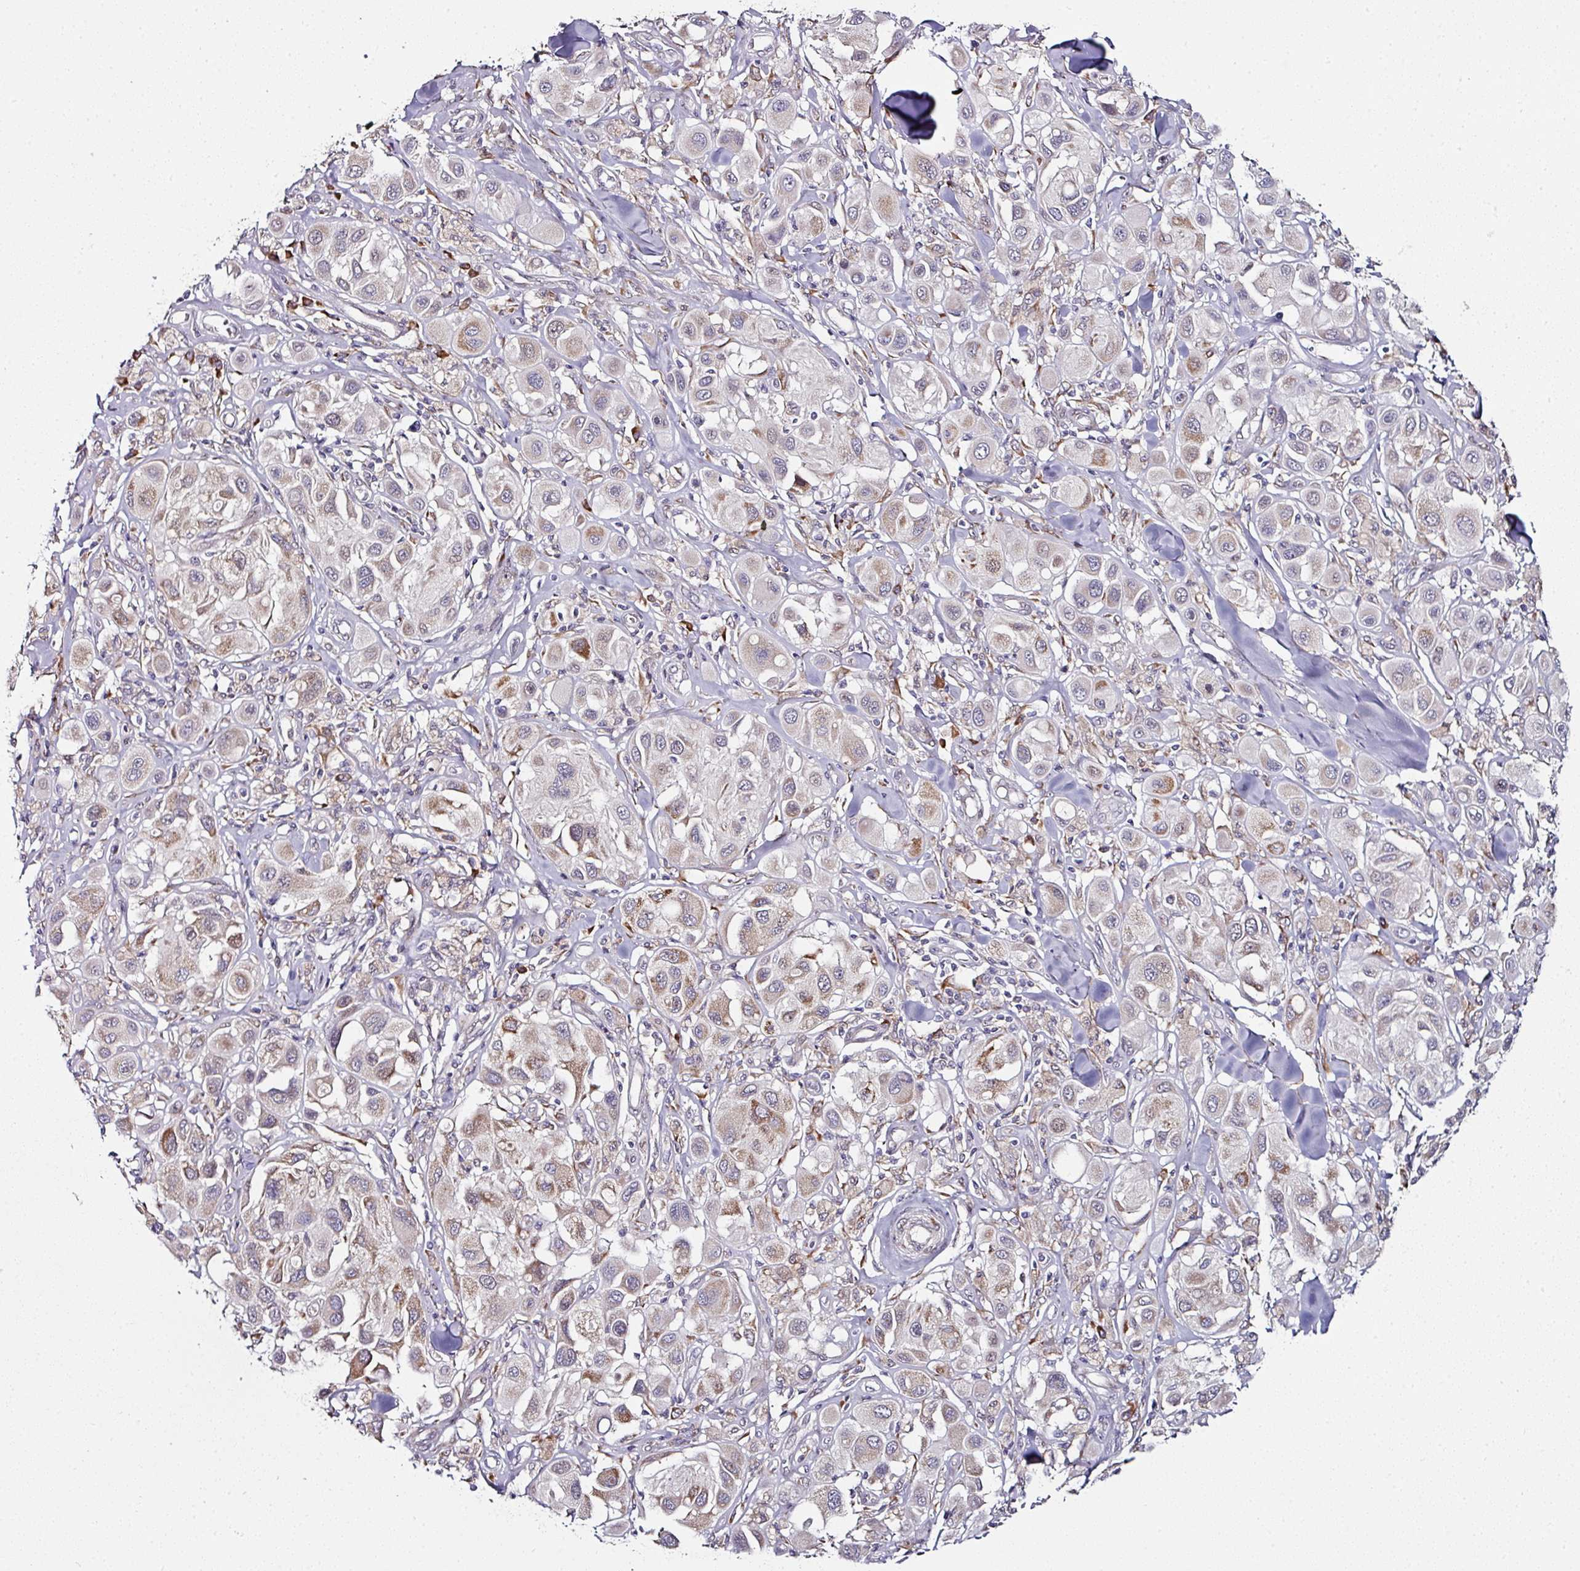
{"staining": {"intensity": "moderate", "quantity": "<25%", "location": "cytoplasmic/membranous"}, "tissue": "melanoma", "cell_type": "Tumor cells", "image_type": "cancer", "snomed": [{"axis": "morphology", "description": "Malignant melanoma, Metastatic site"}, {"axis": "topography", "description": "Skin"}], "caption": "IHC (DAB) staining of human melanoma demonstrates moderate cytoplasmic/membranous protein expression in approximately <25% of tumor cells. Nuclei are stained in blue.", "gene": "APOLD1", "patient": {"sex": "male", "age": 41}}